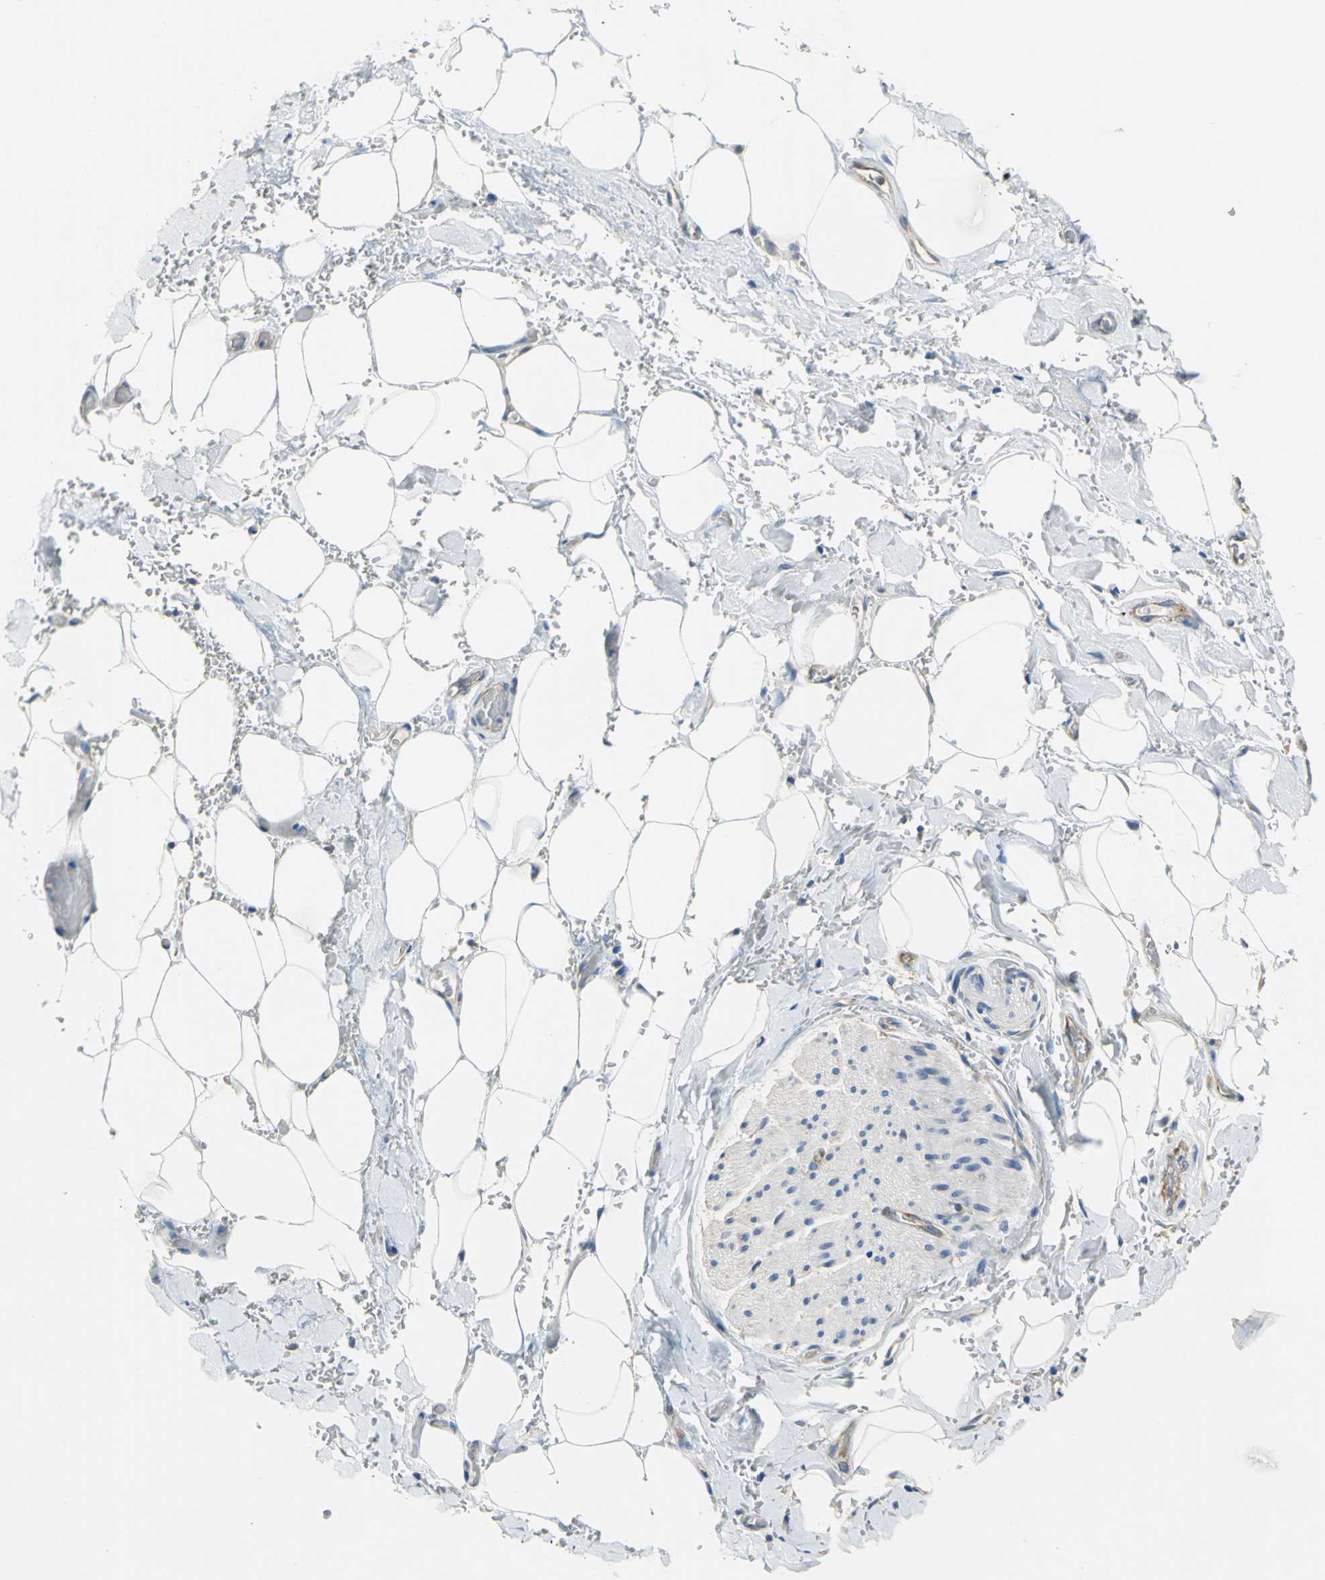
{"staining": {"intensity": "negative", "quantity": "none", "location": "none"}, "tissue": "adipose tissue", "cell_type": "Adipocytes", "image_type": "normal", "snomed": [{"axis": "morphology", "description": "Normal tissue, NOS"}, {"axis": "morphology", "description": "Cholangiocarcinoma"}, {"axis": "topography", "description": "Liver"}, {"axis": "topography", "description": "Peripheral nerve tissue"}], "caption": "DAB immunohistochemical staining of unremarkable adipose tissue exhibits no significant positivity in adipocytes. The staining was performed using DAB (3,3'-diaminobenzidine) to visualize the protein expression in brown, while the nuclei were stained in blue with hematoxylin (Magnification: 20x).", "gene": "TRIM25", "patient": {"sex": "male", "age": 50}}